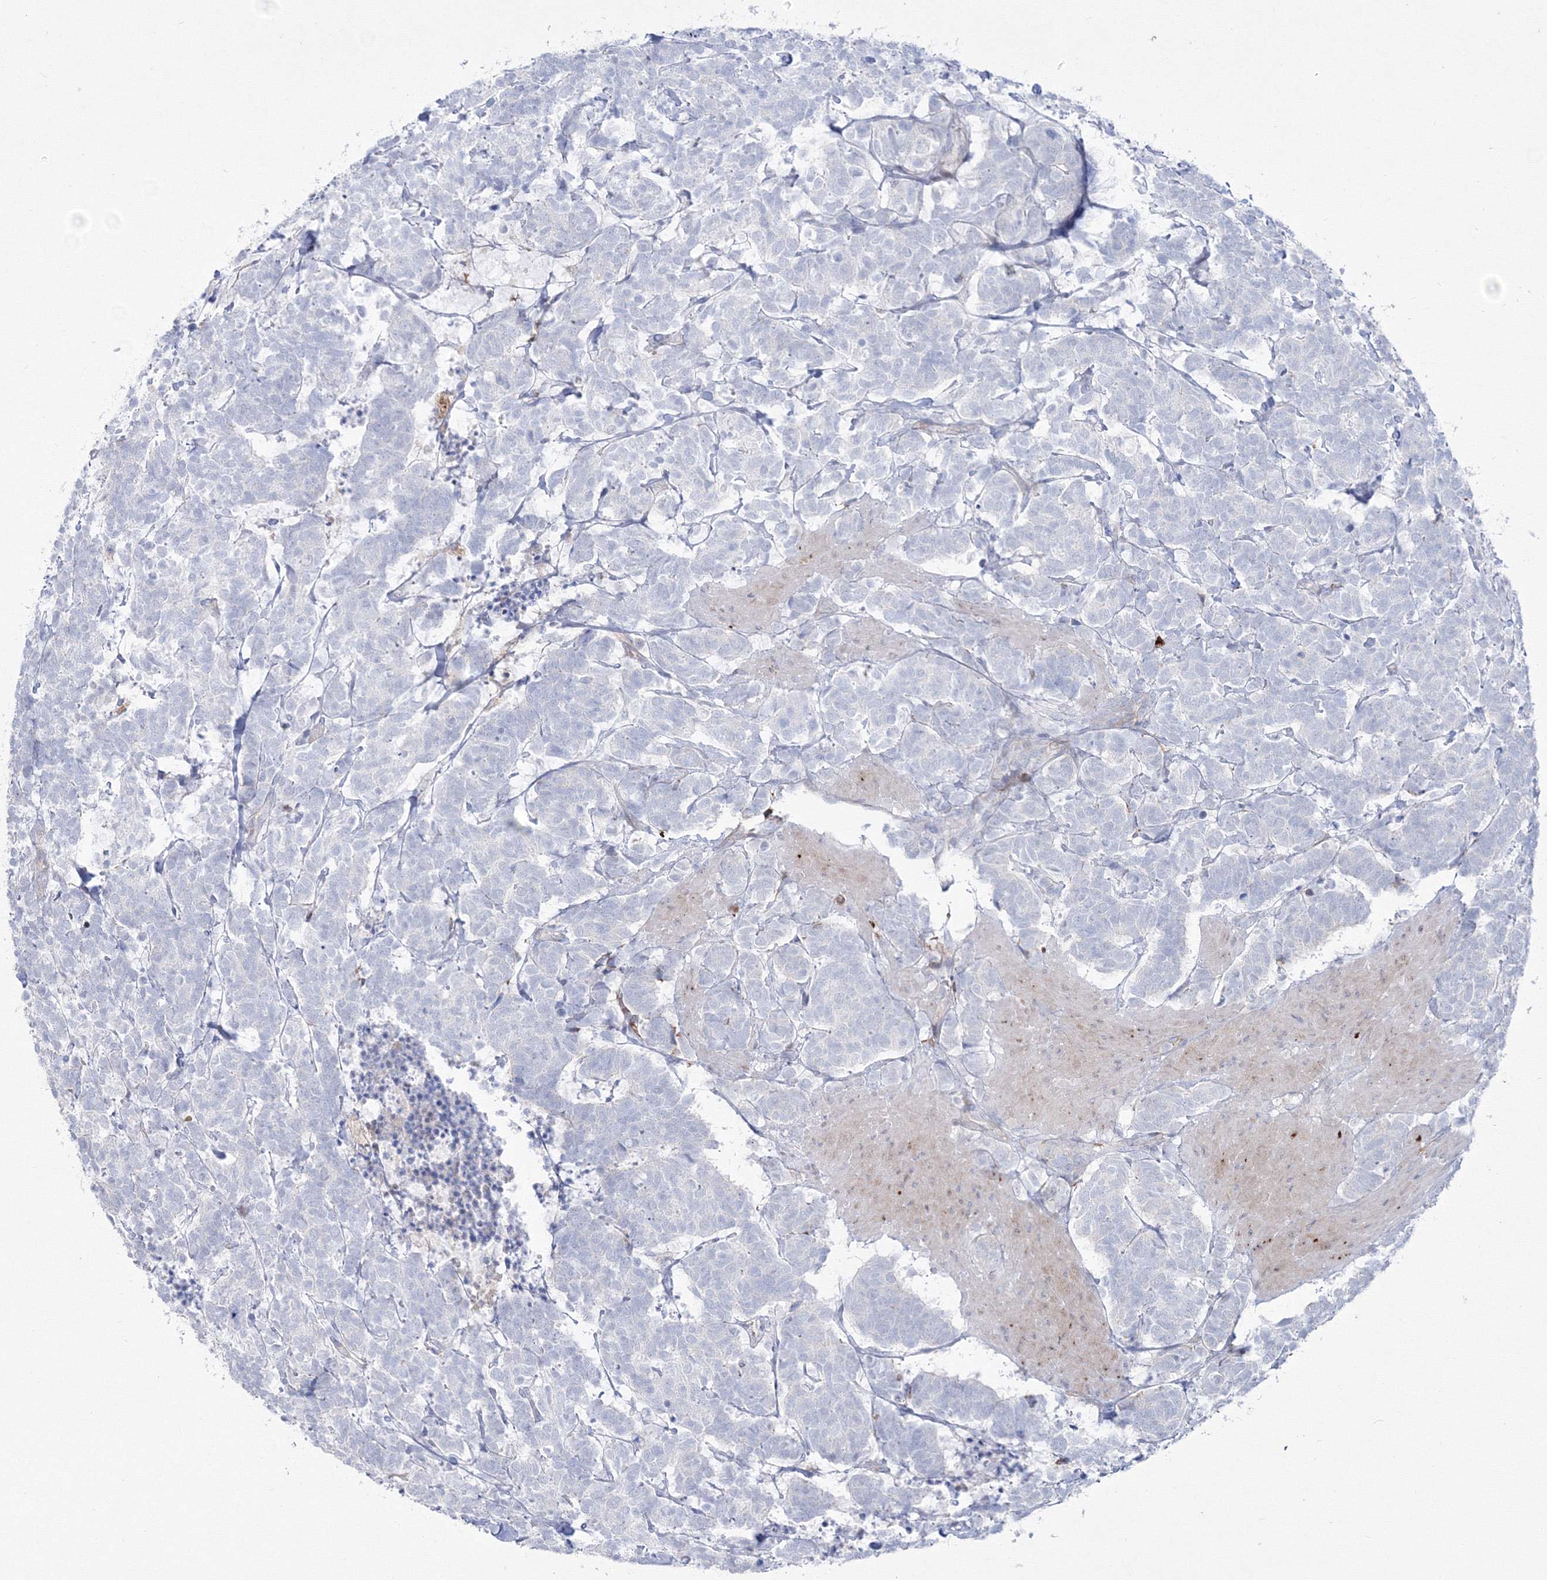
{"staining": {"intensity": "negative", "quantity": "none", "location": "none"}, "tissue": "carcinoid", "cell_type": "Tumor cells", "image_type": "cancer", "snomed": [{"axis": "morphology", "description": "Carcinoma, NOS"}, {"axis": "morphology", "description": "Carcinoid, malignant, NOS"}, {"axis": "topography", "description": "Urinary bladder"}], "caption": "An immunohistochemistry histopathology image of carcinoma is shown. There is no staining in tumor cells of carcinoma.", "gene": "HYAL2", "patient": {"sex": "male", "age": 57}}